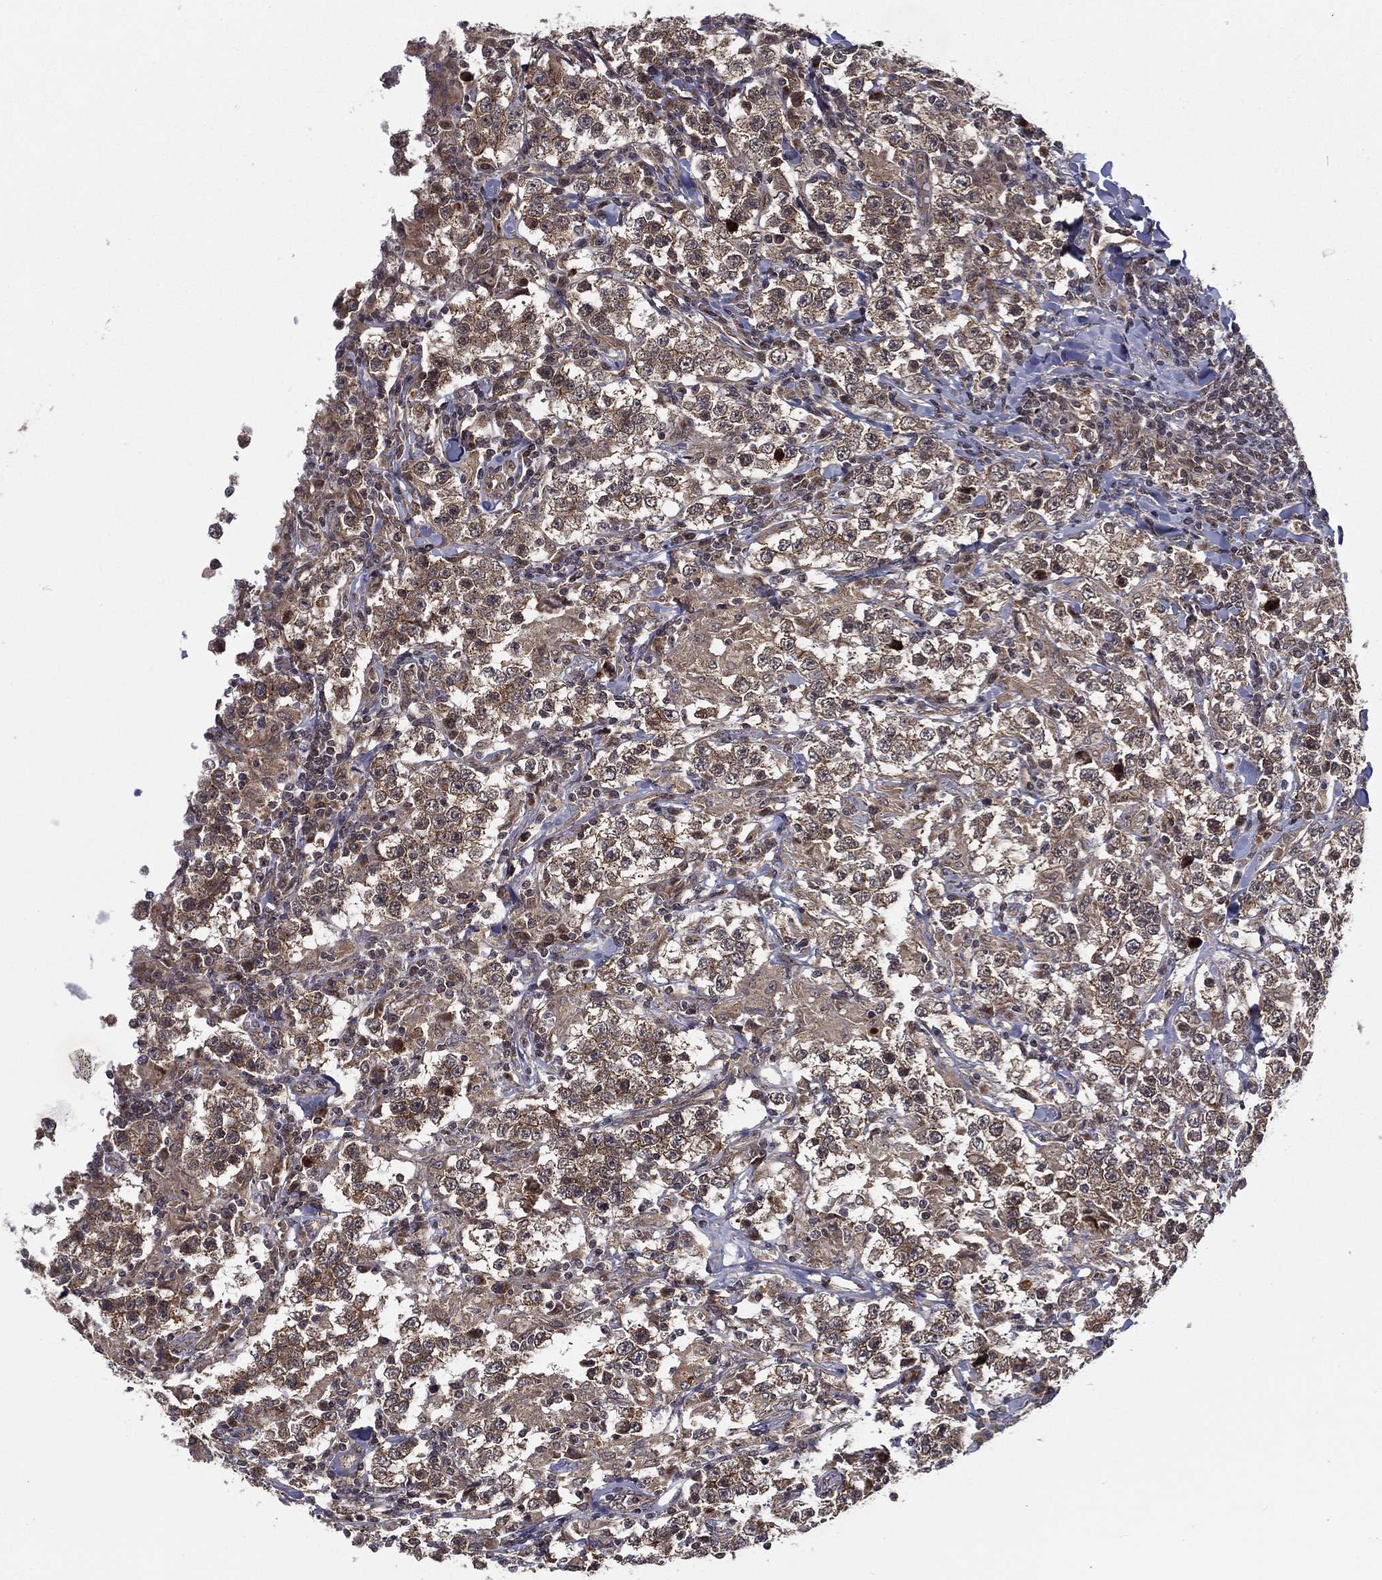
{"staining": {"intensity": "moderate", "quantity": ">75%", "location": "cytoplasmic/membranous"}, "tissue": "testis cancer", "cell_type": "Tumor cells", "image_type": "cancer", "snomed": [{"axis": "morphology", "description": "Seminoma, NOS"}, {"axis": "morphology", "description": "Carcinoma, Embryonal, NOS"}, {"axis": "topography", "description": "Testis"}], "caption": "Protein staining by immunohistochemistry demonstrates moderate cytoplasmic/membranous expression in approximately >75% of tumor cells in testis embryonal carcinoma.", "gene": "UACA", "patient": {"sex": "male", "age": 41}}